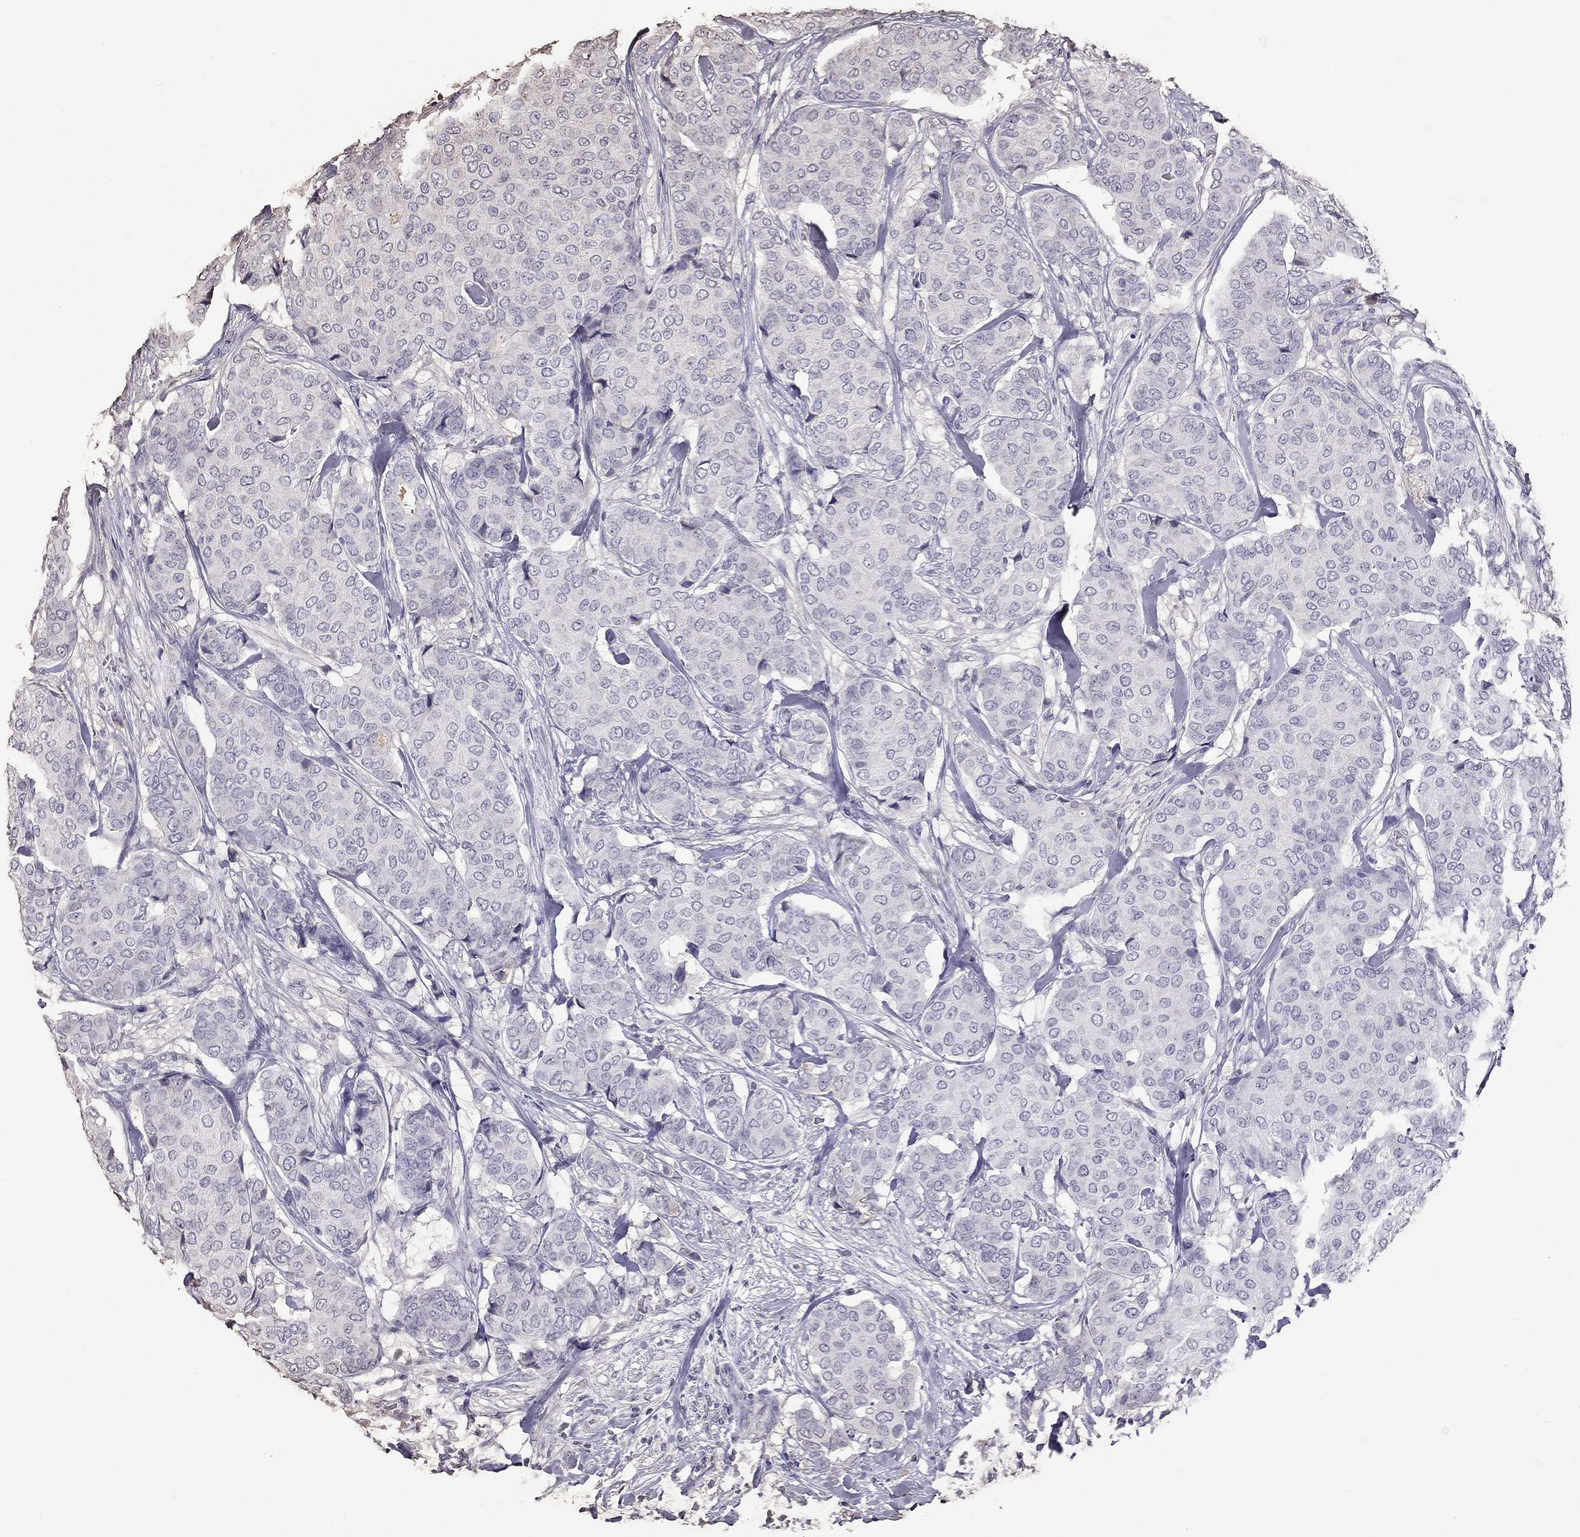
{"staining": {"intensity": "negative", "quantity": "none", "location": "none"}, "tissue": "breast cancer", "cell_type": "Tumor cells", "image_type": "cancer", "snomed": [{"axis": "morphology", "description": "Duct carcinoma"}, {"axis": "topography", "description": "Breast"}], "caption": "There is no significant staining in tumor cells of breast intraductal carcinoma.", "gene": "SUN3", "patient": {"sex": "female", "age": 75}}